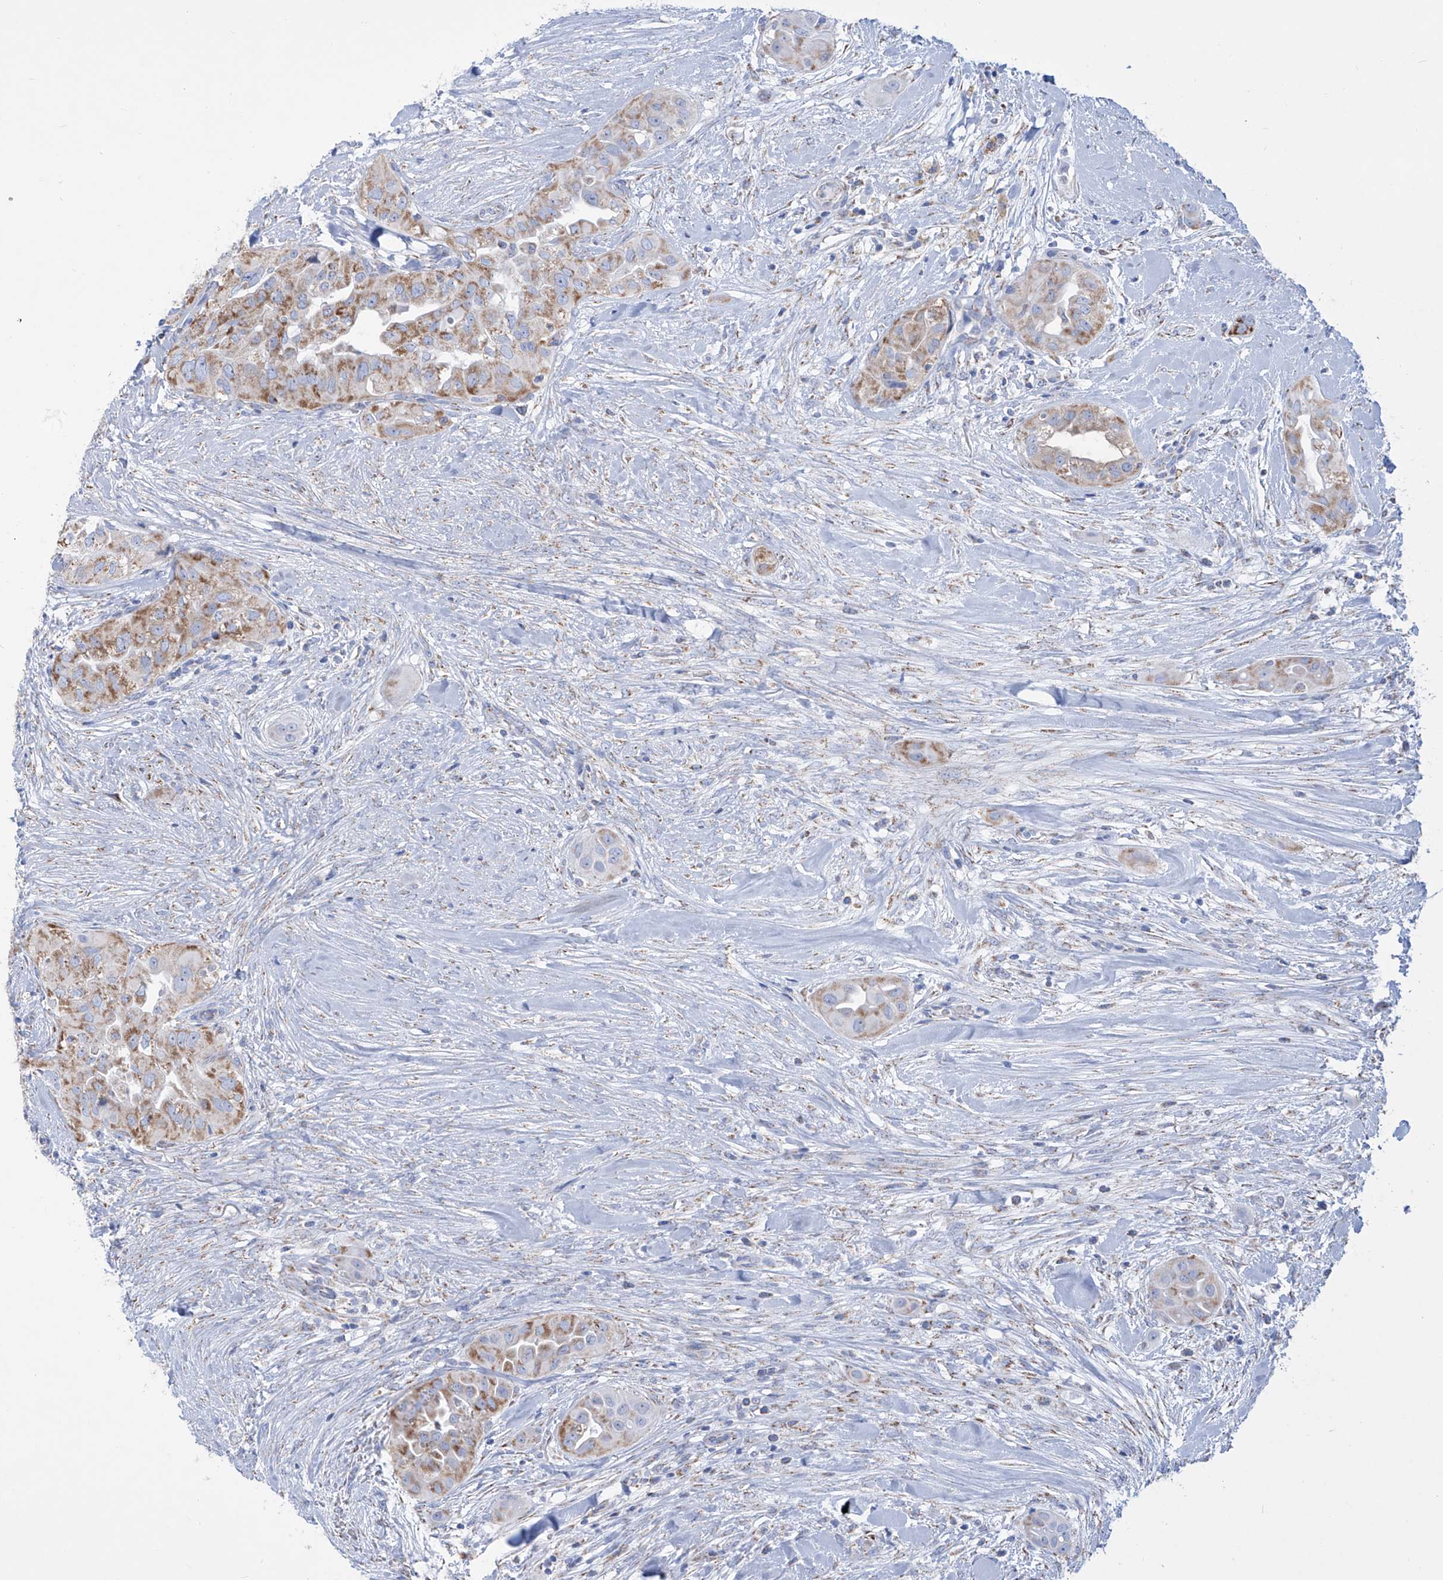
{"staining": {"intensity": "moderate", "quantity": ">75%", "location": "cytoplasmic/membranous"}, "tissue": "thyroid cancer", "cell_type": "Tumor cells", "image_type": "cancer", "snomed": [{"axis": "morphology", "description": "Papillary adenocarcinoma, NOS"}, {"axis": "topography", "description": "Thyroid gland"}], "caption": "Tumor cells demonstrate moderate cytoplasmic/membranous expression in approximately >75% of cells in thyroid cancer (papillary adenocarcinoma).", "gene": "ALDH6A1", "patient": {"sex": "female", "age": 59}}